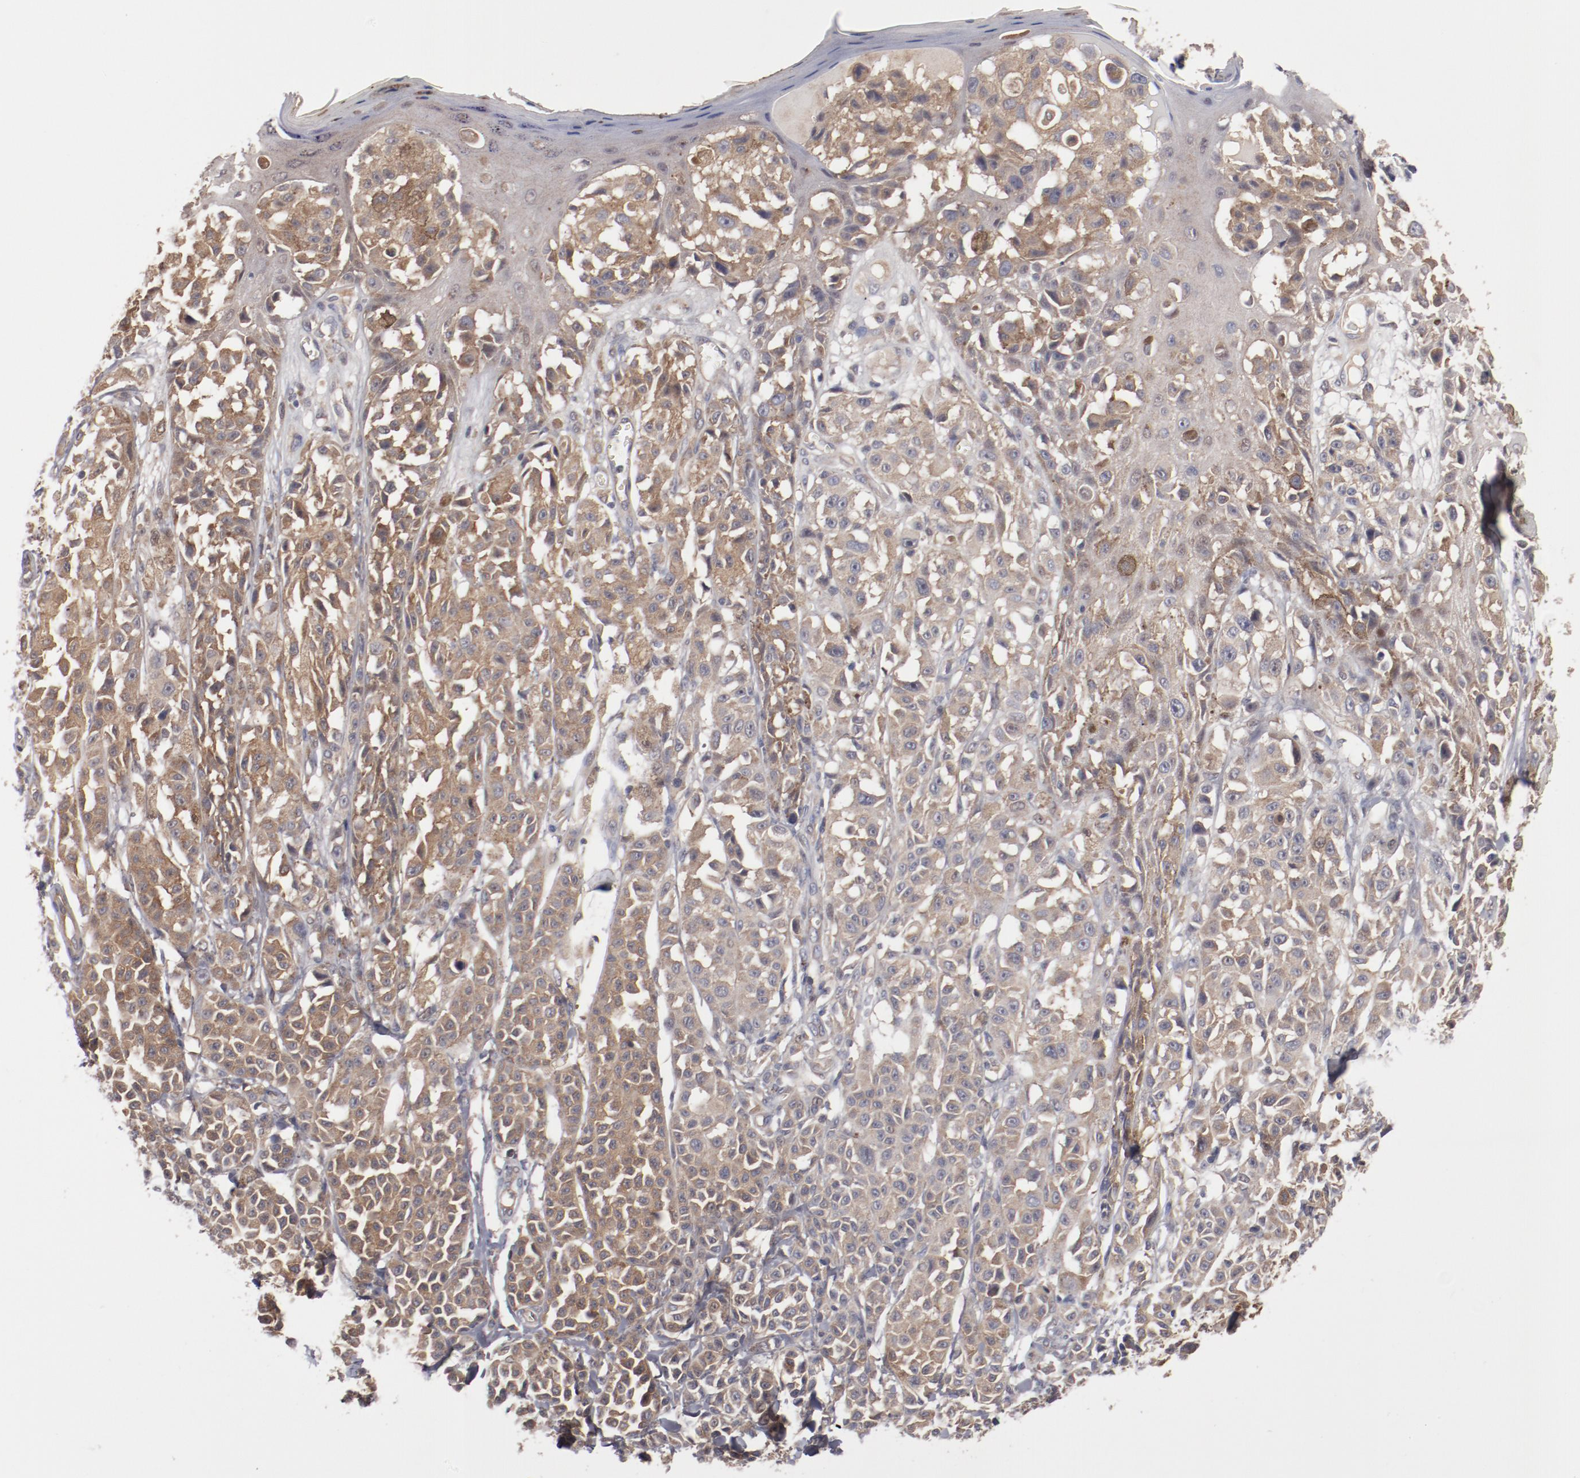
{"staining": {"intensity": "moderate", "quantity": ">75%", "location": "cytoplasmic/membranous"}, "tissue": "melanoma", "cell_type": "Tumor cells", "image_type": "cancer", "snomed": [{"axis": "morphology", "description": "Malignant melanoma, NOS"}, {"axis": "topography", "description": "Skin"}], "caption": "A brown stain shows moderate cytoplasmic/membranous staining of a protein in human malignant melanoma tumor cells.", "gene": "DNAAF2", "patient": {"sex": "female", "age": 38}}